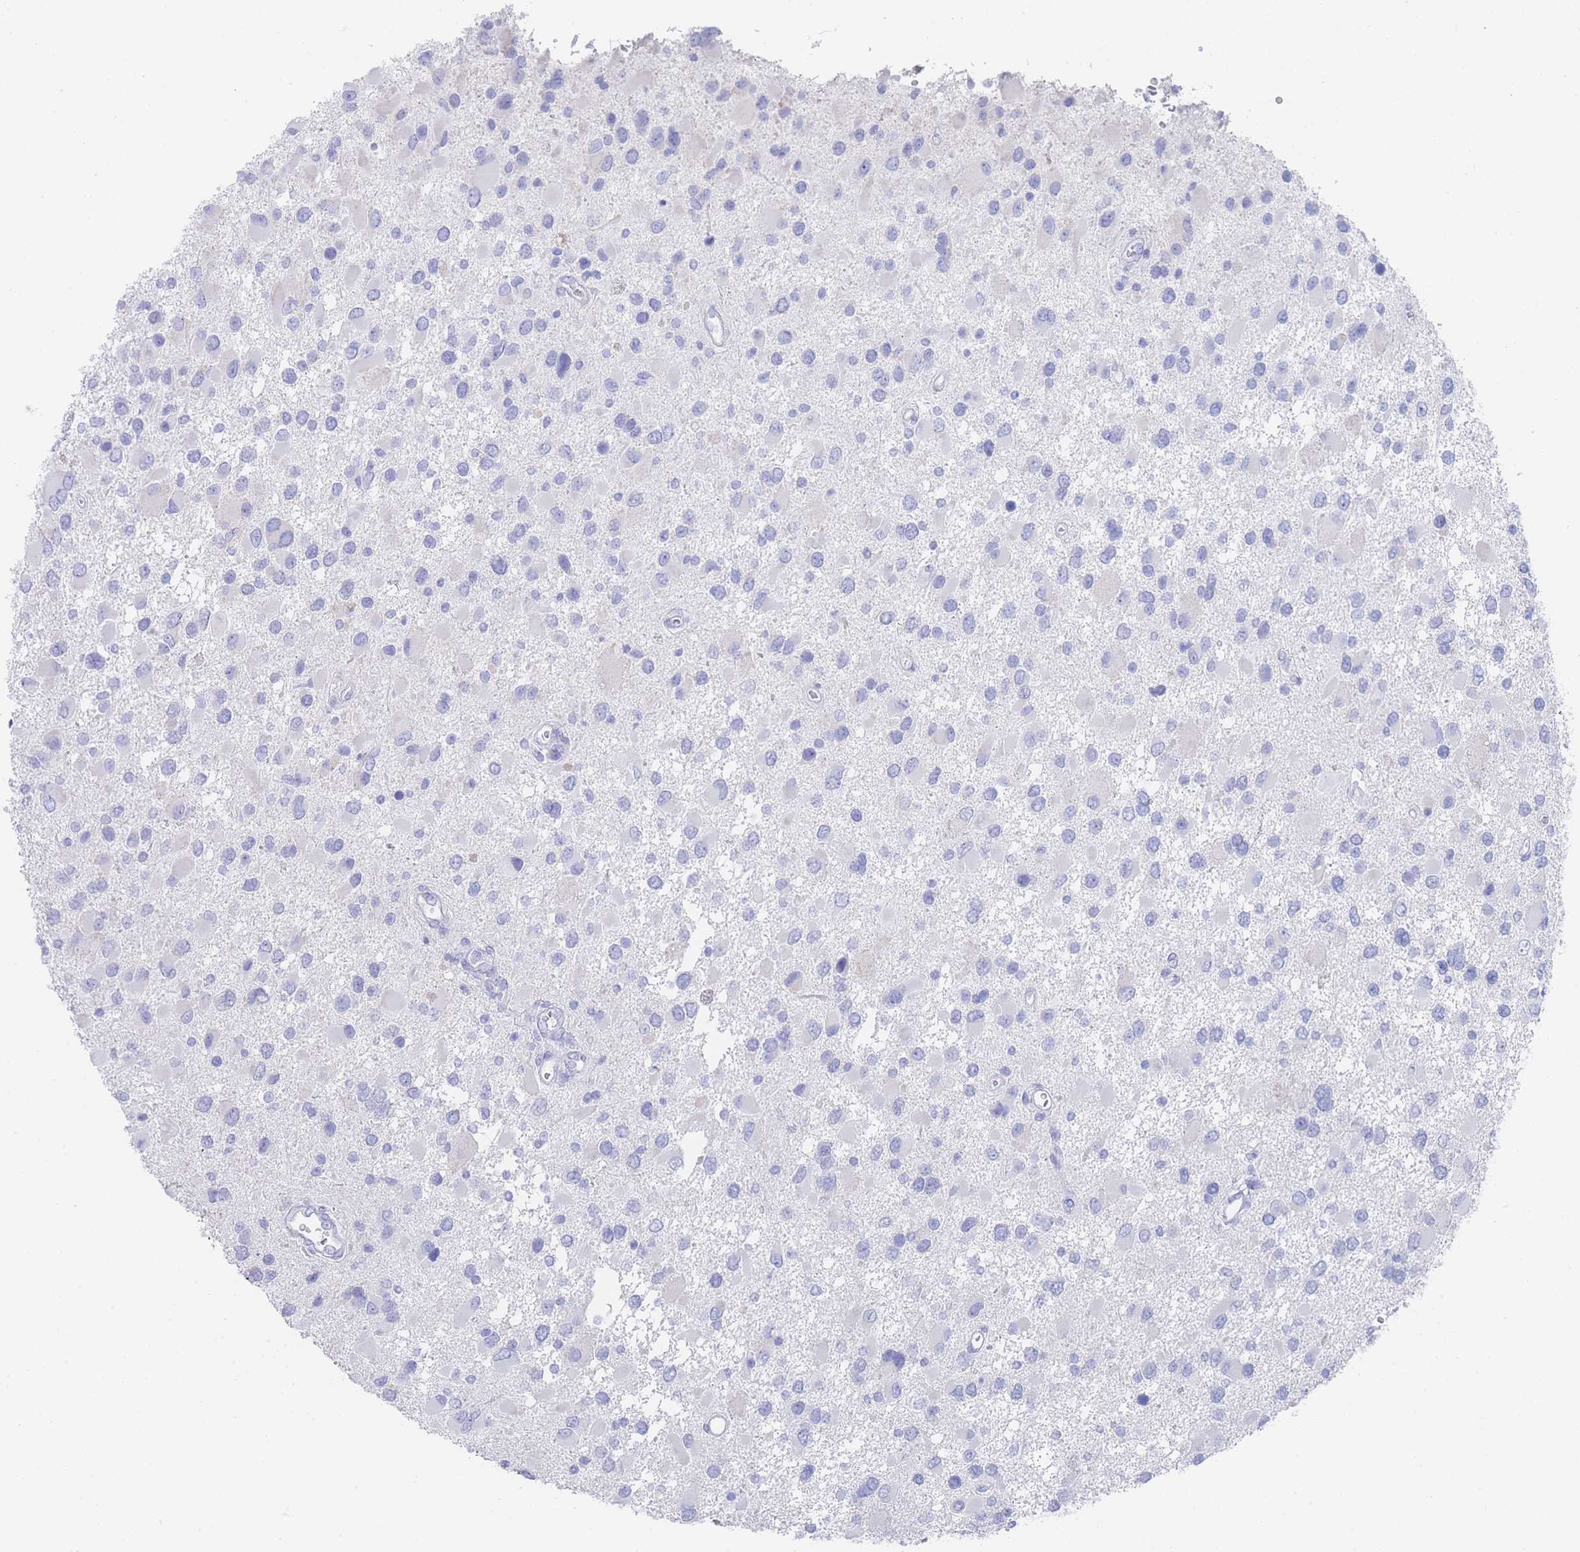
{"staining": {"intensity": "negative", "quantity": "none", "location": "none"}, "tissue": "glioma", "cell_type": "Tumor cells", "image_type": "cancer", "snomed": [{"axis": "morphology", "description": "Glioma, malignant, High grade"}, {"axis": "topography", "description": "Brain"}], "caption": "An image of glioma stained for a protein demonstrates no brown staining in tumor cells.", "gene": "LRRC37A", "patient": {"sex": "male", "age": 53}}